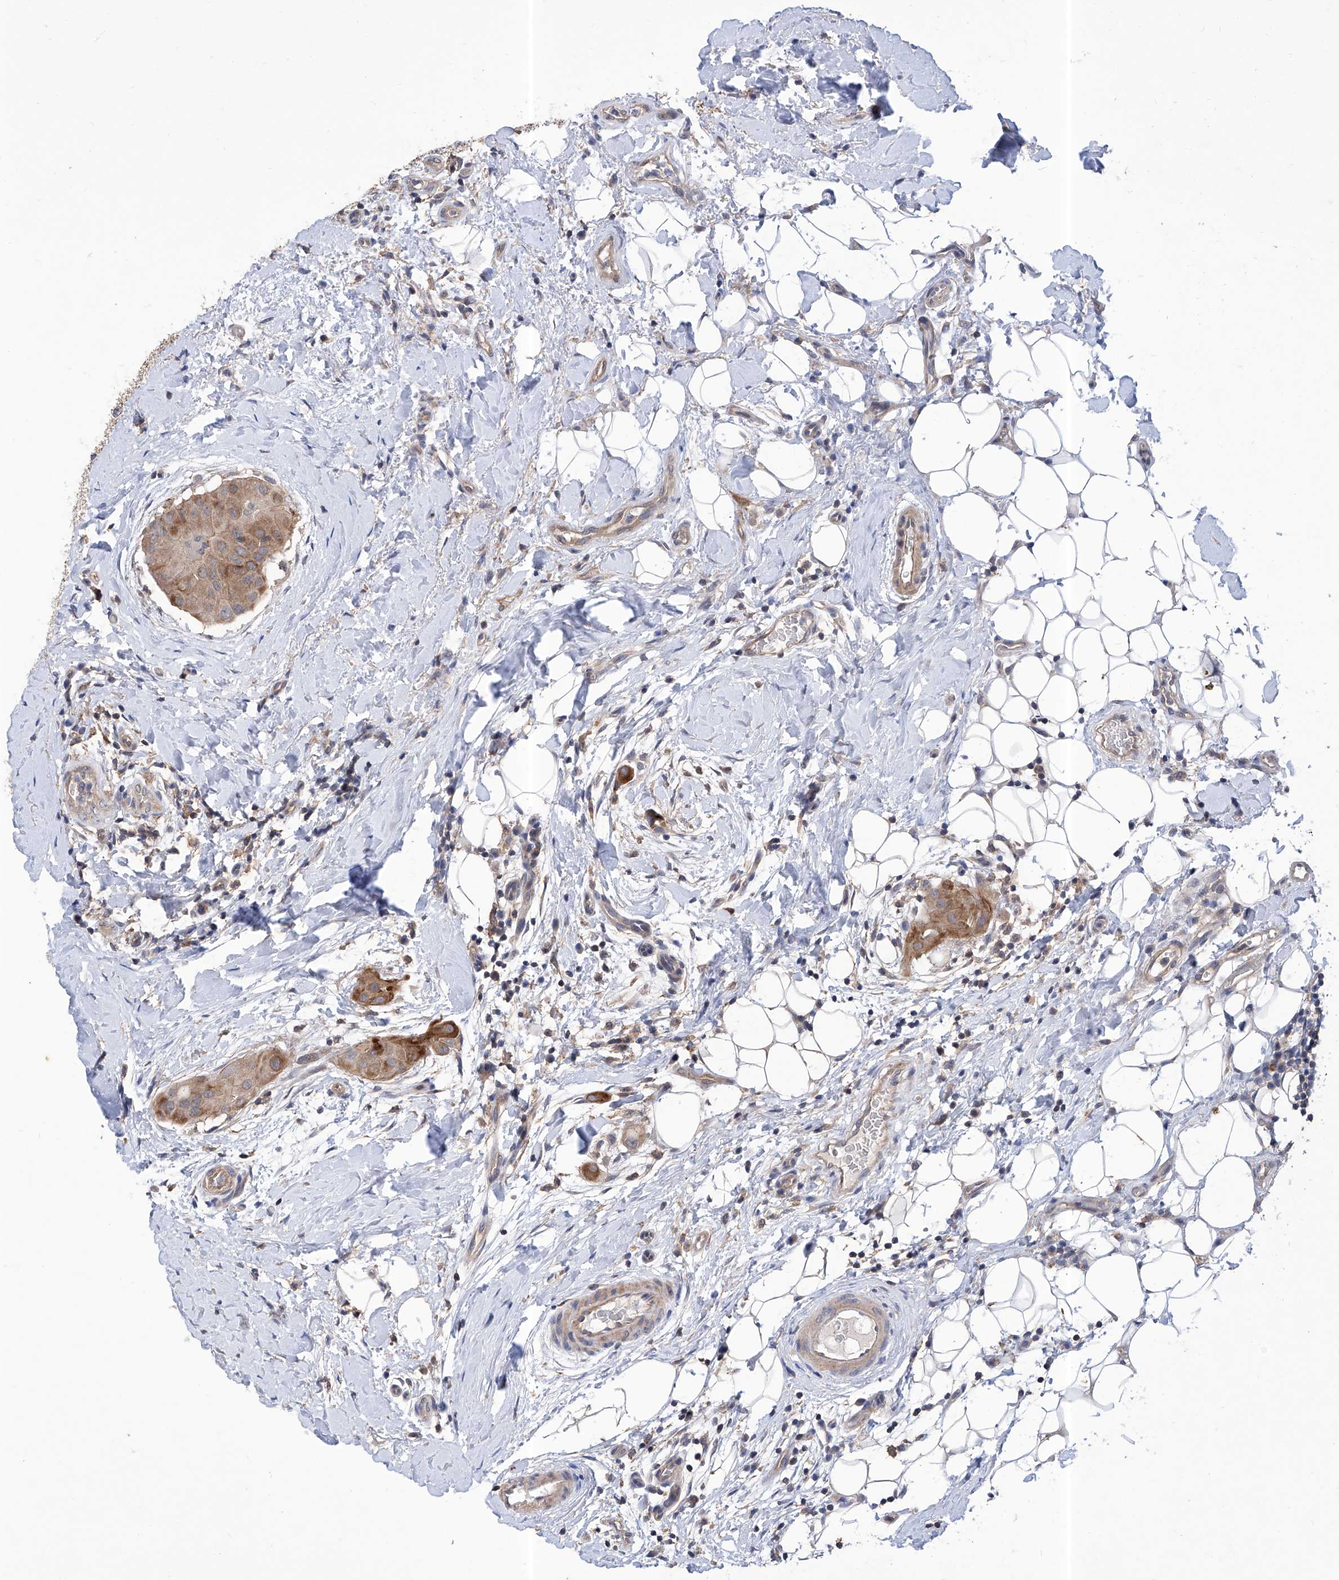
{"staining": {"intensity": "moderate", "quantity": ">75%", "location": "cytoplasmic/membranous"}, "tissue": "thyroid cancer", "cell_type": "Tumor cells", "image_type": "cancer", "snomed": [{"axis": "morphology", "description": "Papillary adenocarcinoma, NOS"}, {"axis": "topography", "description": "Thyroid gland"}], "caption": "A photomicrograph showing moderate cytoplasmic/membranous expression in about >75% of tumor cells in thyroid cancer, as visualized by brown immunohistochemical staining.", "gene": "KIFC2", "patient": {"sex": "male", "age": 33}}